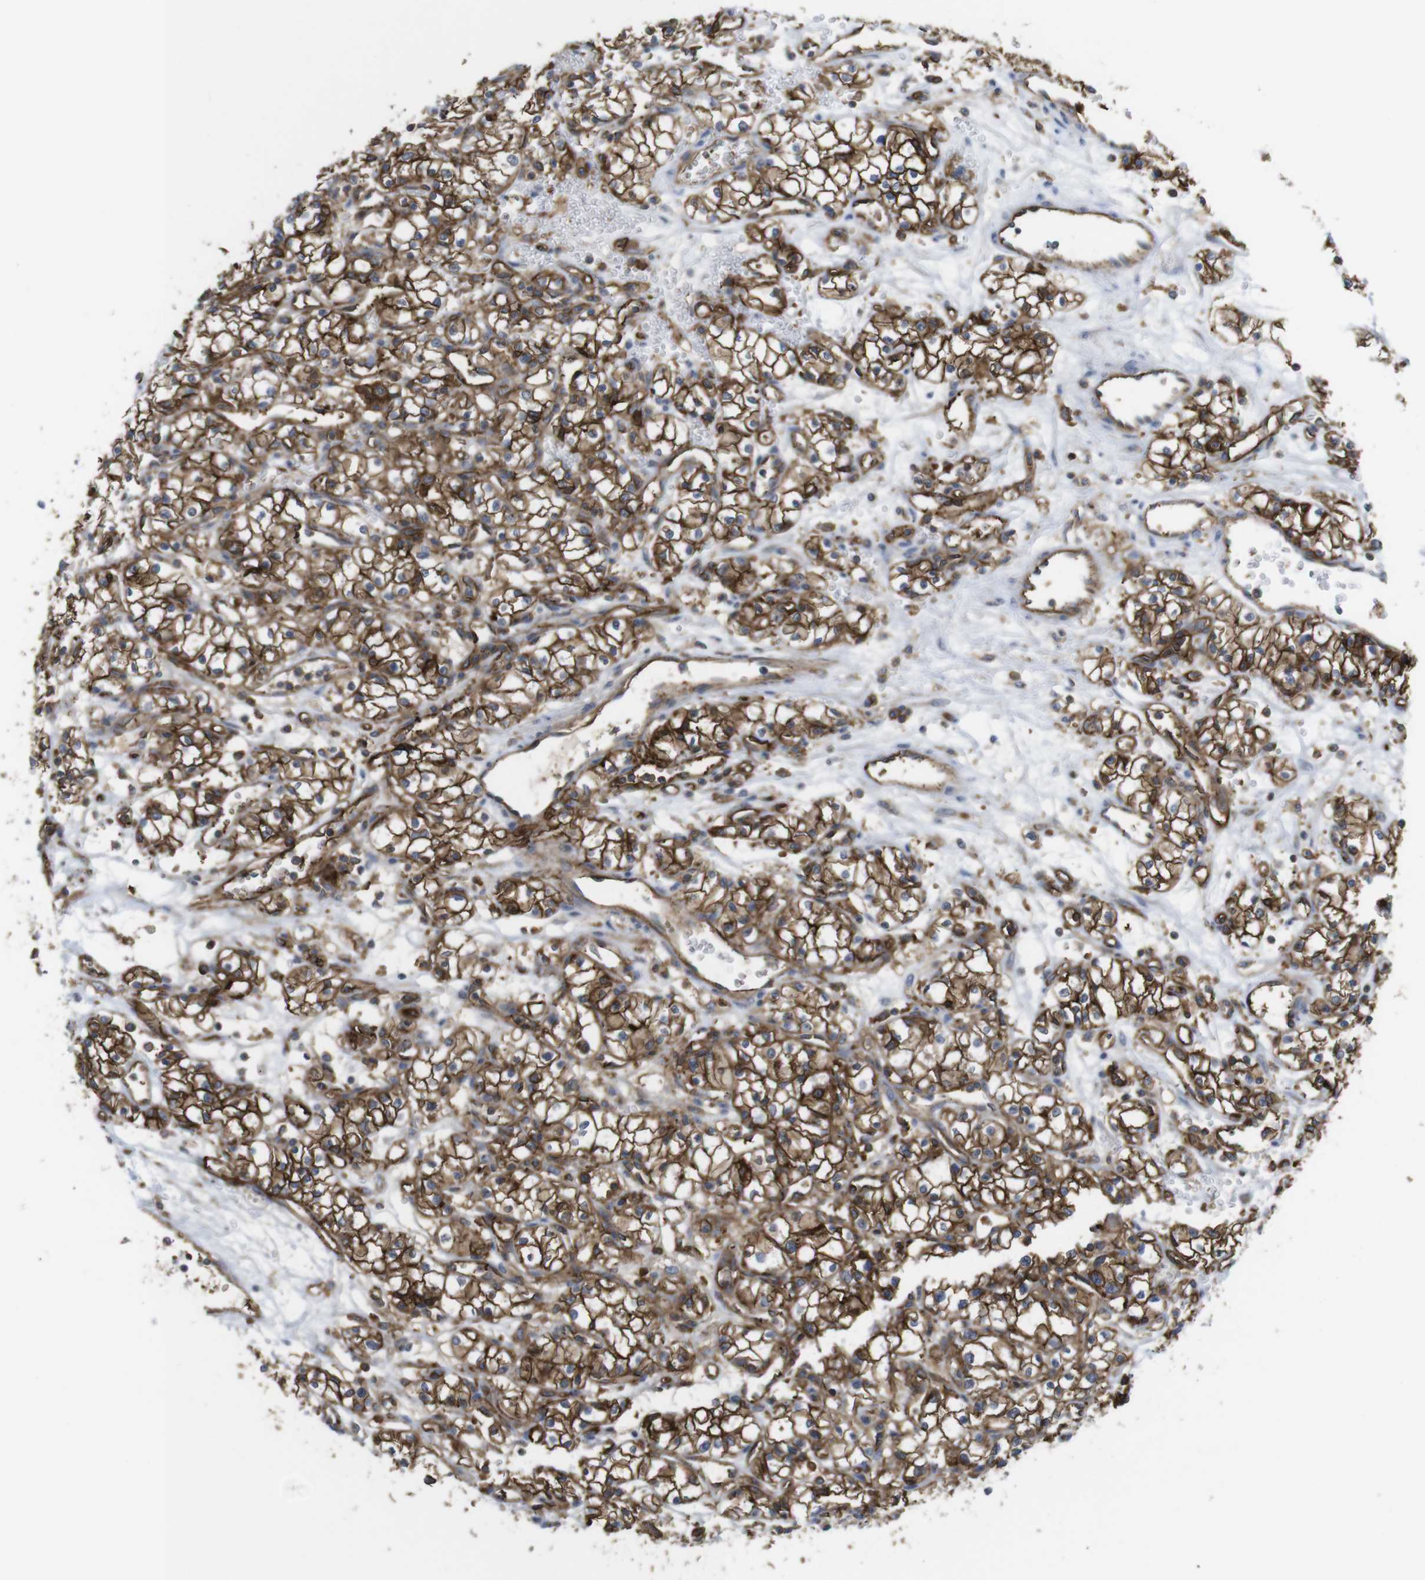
{"staining": {"intensity": "strong", "quantity": ">75%", "location": "cytoplasmic/membranous"}, "tissue": "renal cancer", "cell_type": "Tumor cells", "image_type": "cancer", "snomed": [{"axis": "morphology", "description": "Normal tissue, NOS"}, {"axis": "morphology", "description": "Adenocarcinoma, NOS"}, {"axis": "topography", "description": "Kidney"}], "caption": "DAB (3,3'-diaminobenzidine) immunohistochemical staining of human renal cancer displays strong cytoplasmic/membranous protein expression in approximately >75% of tumor cells.", "gene": "CCR6", "patient": {"sex": "male", "age": 59}}